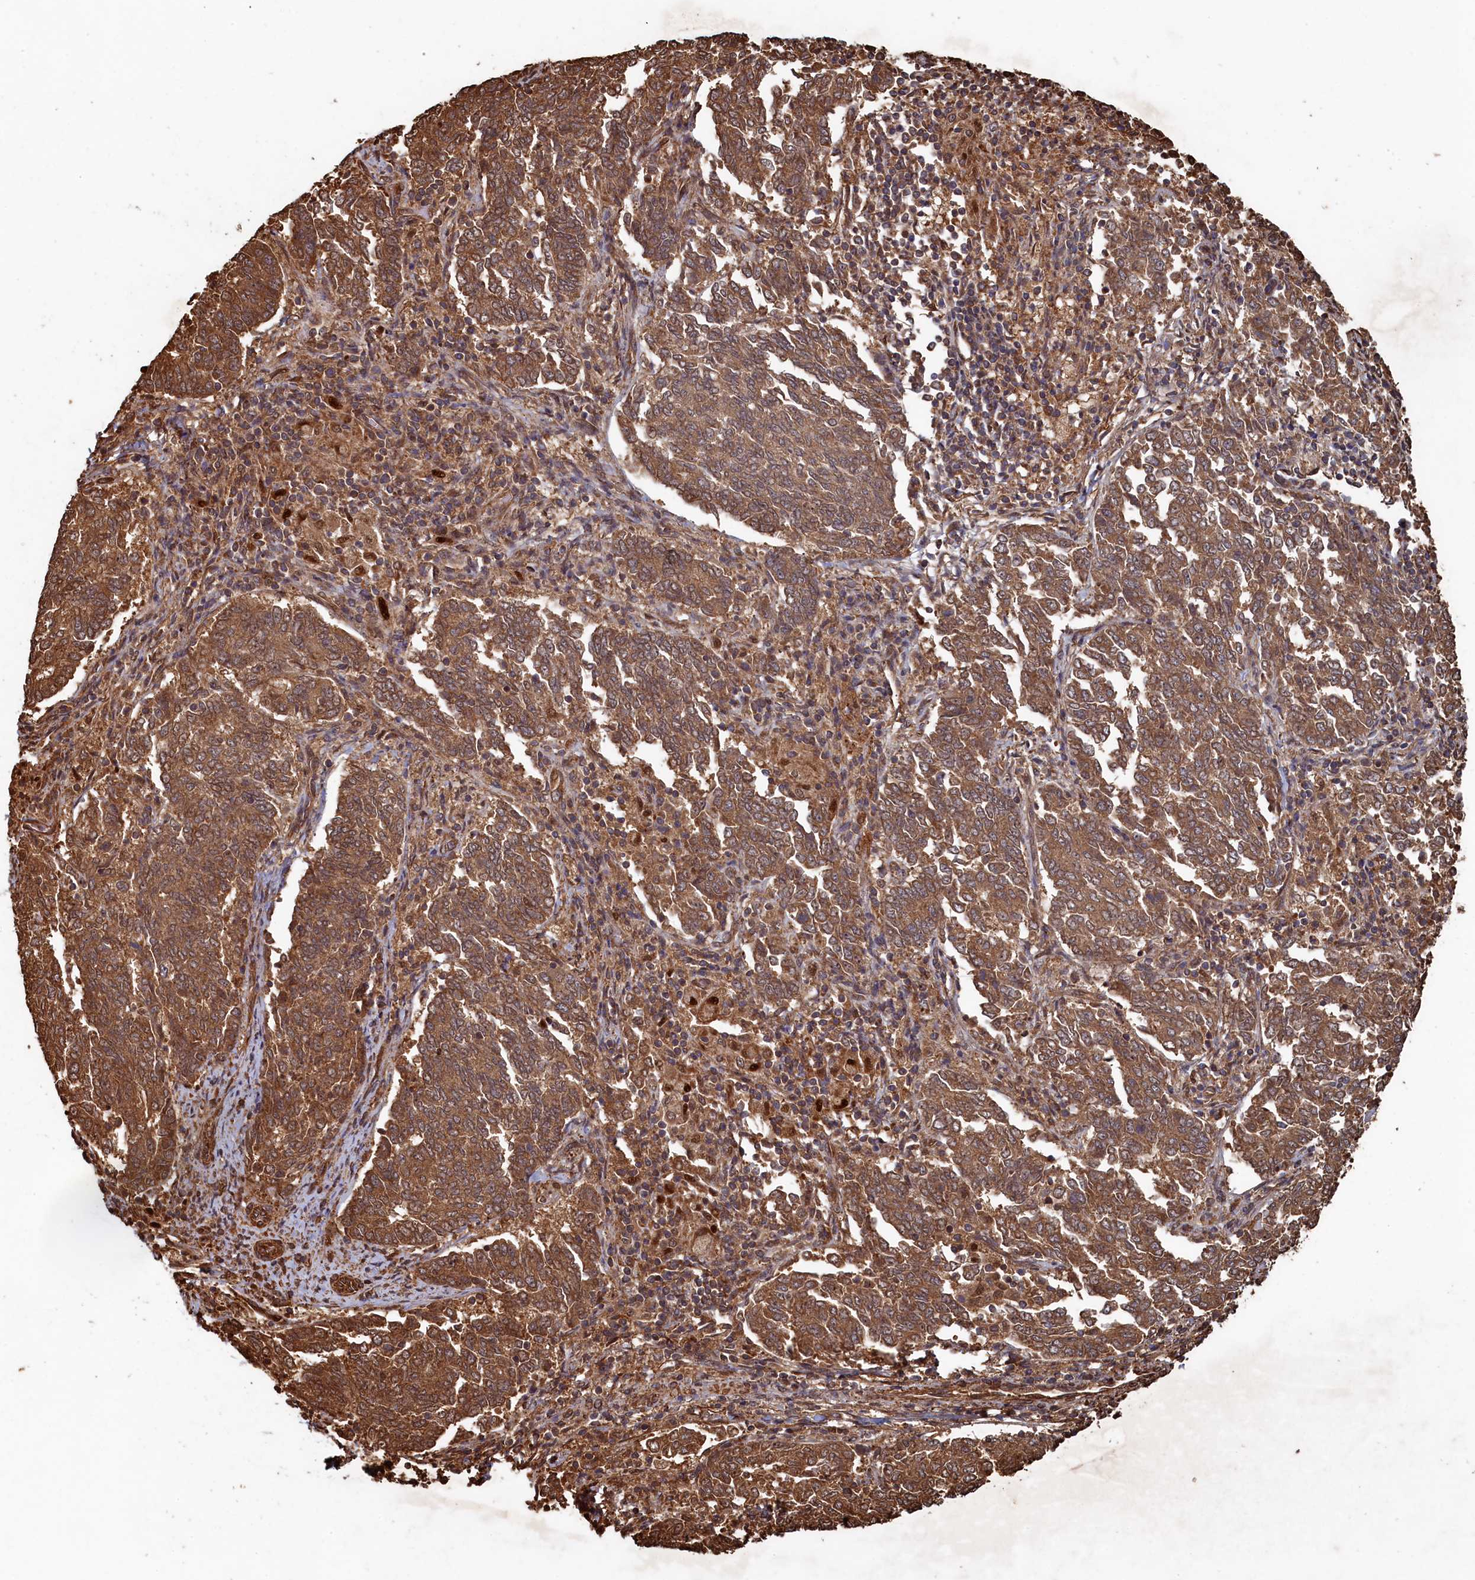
{"staining": {"intensity": "moderate", "quantity": ">75%", "location": "cytoplasmic/membranous"}, "tissue": "endometrial cancer", "cell_type": "Tumor cells", "image_type": "cancer", "snomed": [{"axis": "morphology", "description": "Adenocarcinoma, NOS"}, {"axis": "topography", "description": "Endometrium"}], "caption": "This is a histology image of immunohistochemistry staining of endometrial cancer, which shows moderate expression in the cytoplasmic/membranous of tumor cells.", "gene": "PIGN", "patient": {"sex": "female", "age": 80}}